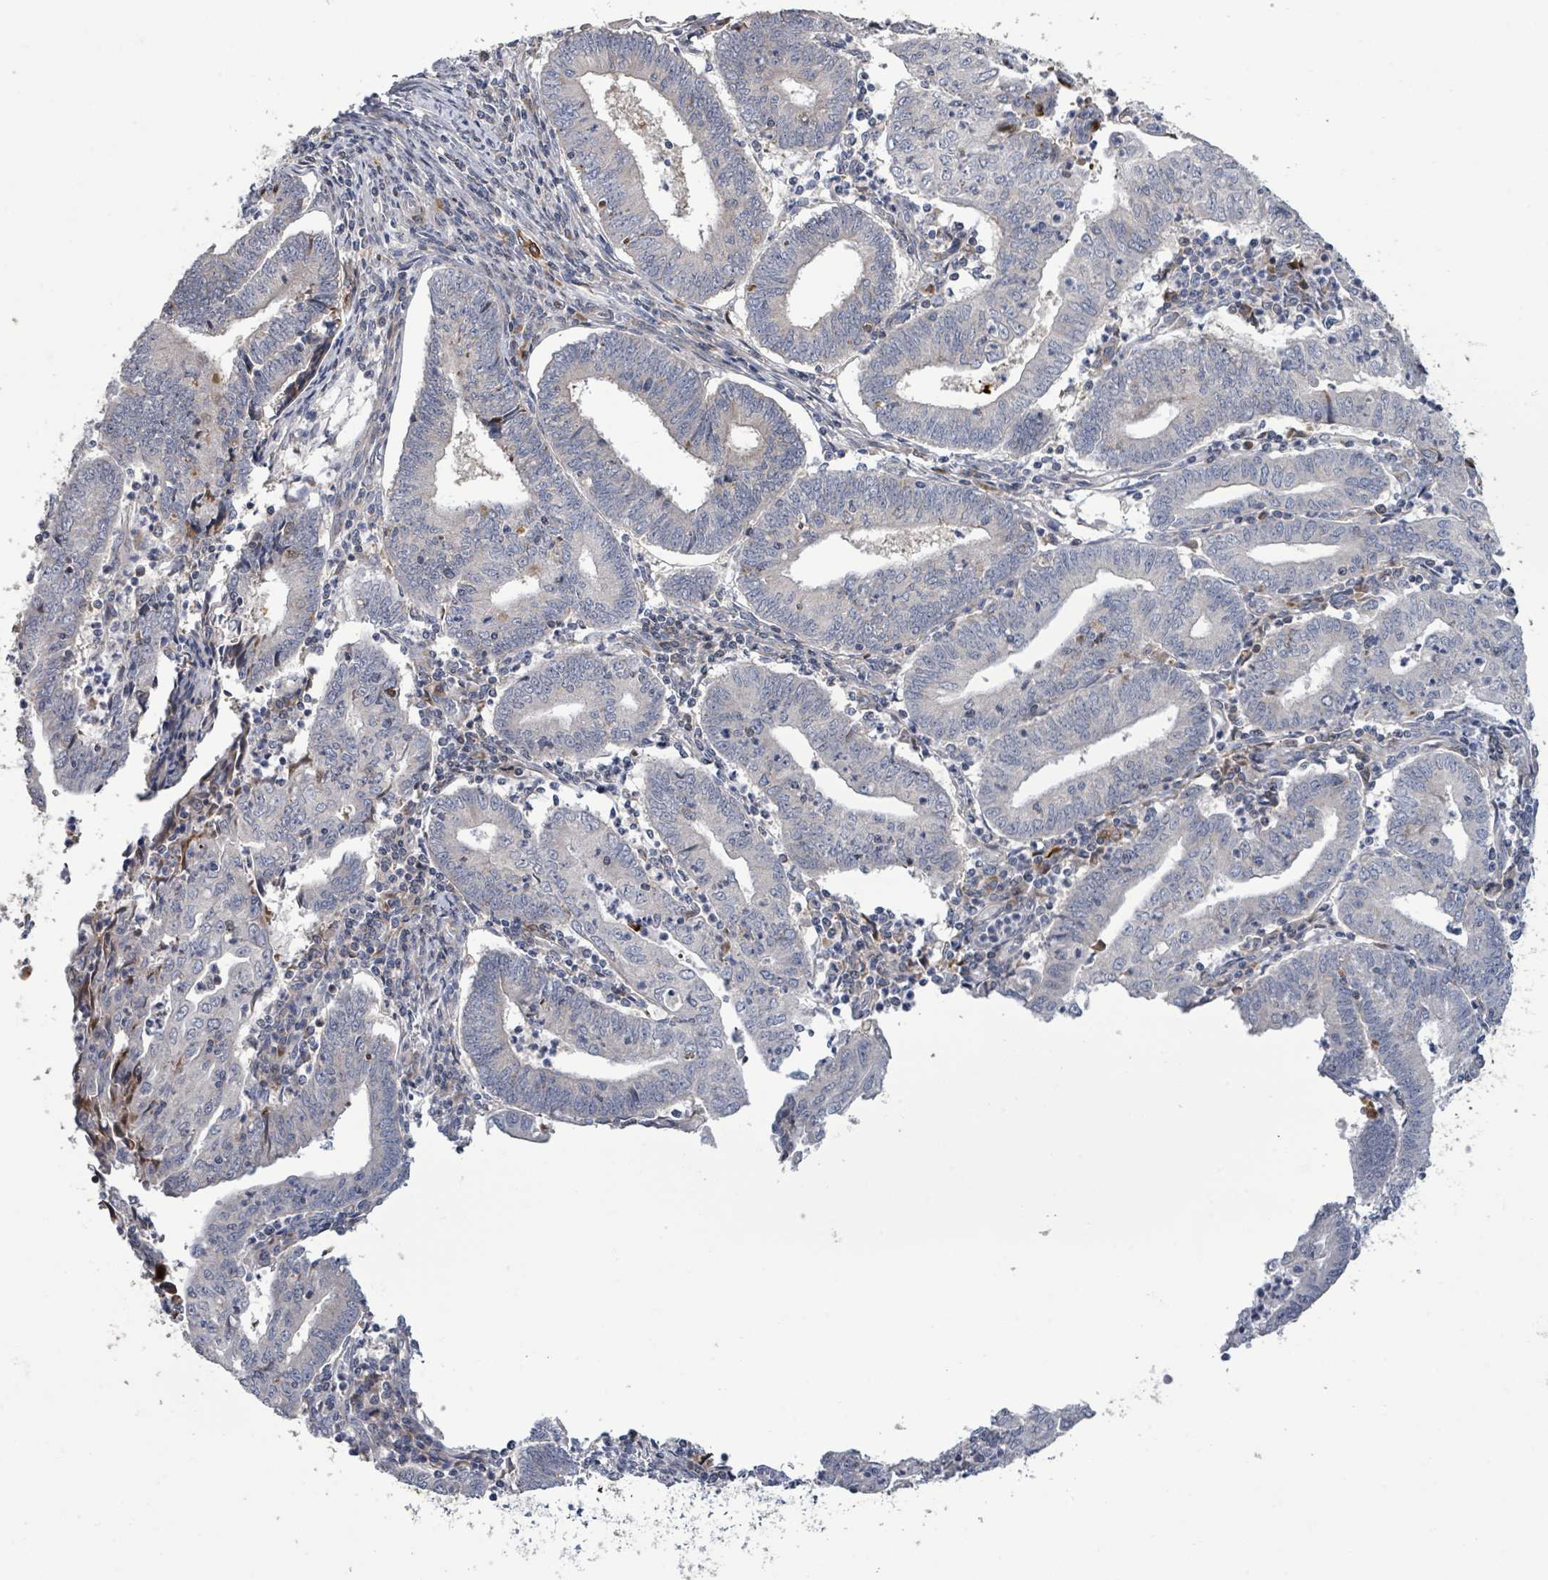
{"staining": {"intensity": "negative", "quantity": "none", "location": "none"}, "tissue": "endometrial cancer", "cell_type": "Tumor cells", "image_type": "cancer", "snomed": [{"axis": "morphology", "description": "Adenocarcinoma, NOS"}, {"axis": "topography", "description": "Endometrium"}], "caption": "DAB immunohistochemical staining of endometrial adenocarcinoma shows no significant positivity in tumor cells. (DAB (3,3'-diaminobenzidine) immunohistochemistry (IHC) with hematoxylin counter stain).", "gene": "LILRA4", "patient": {"sex": "female", "age": 60}}